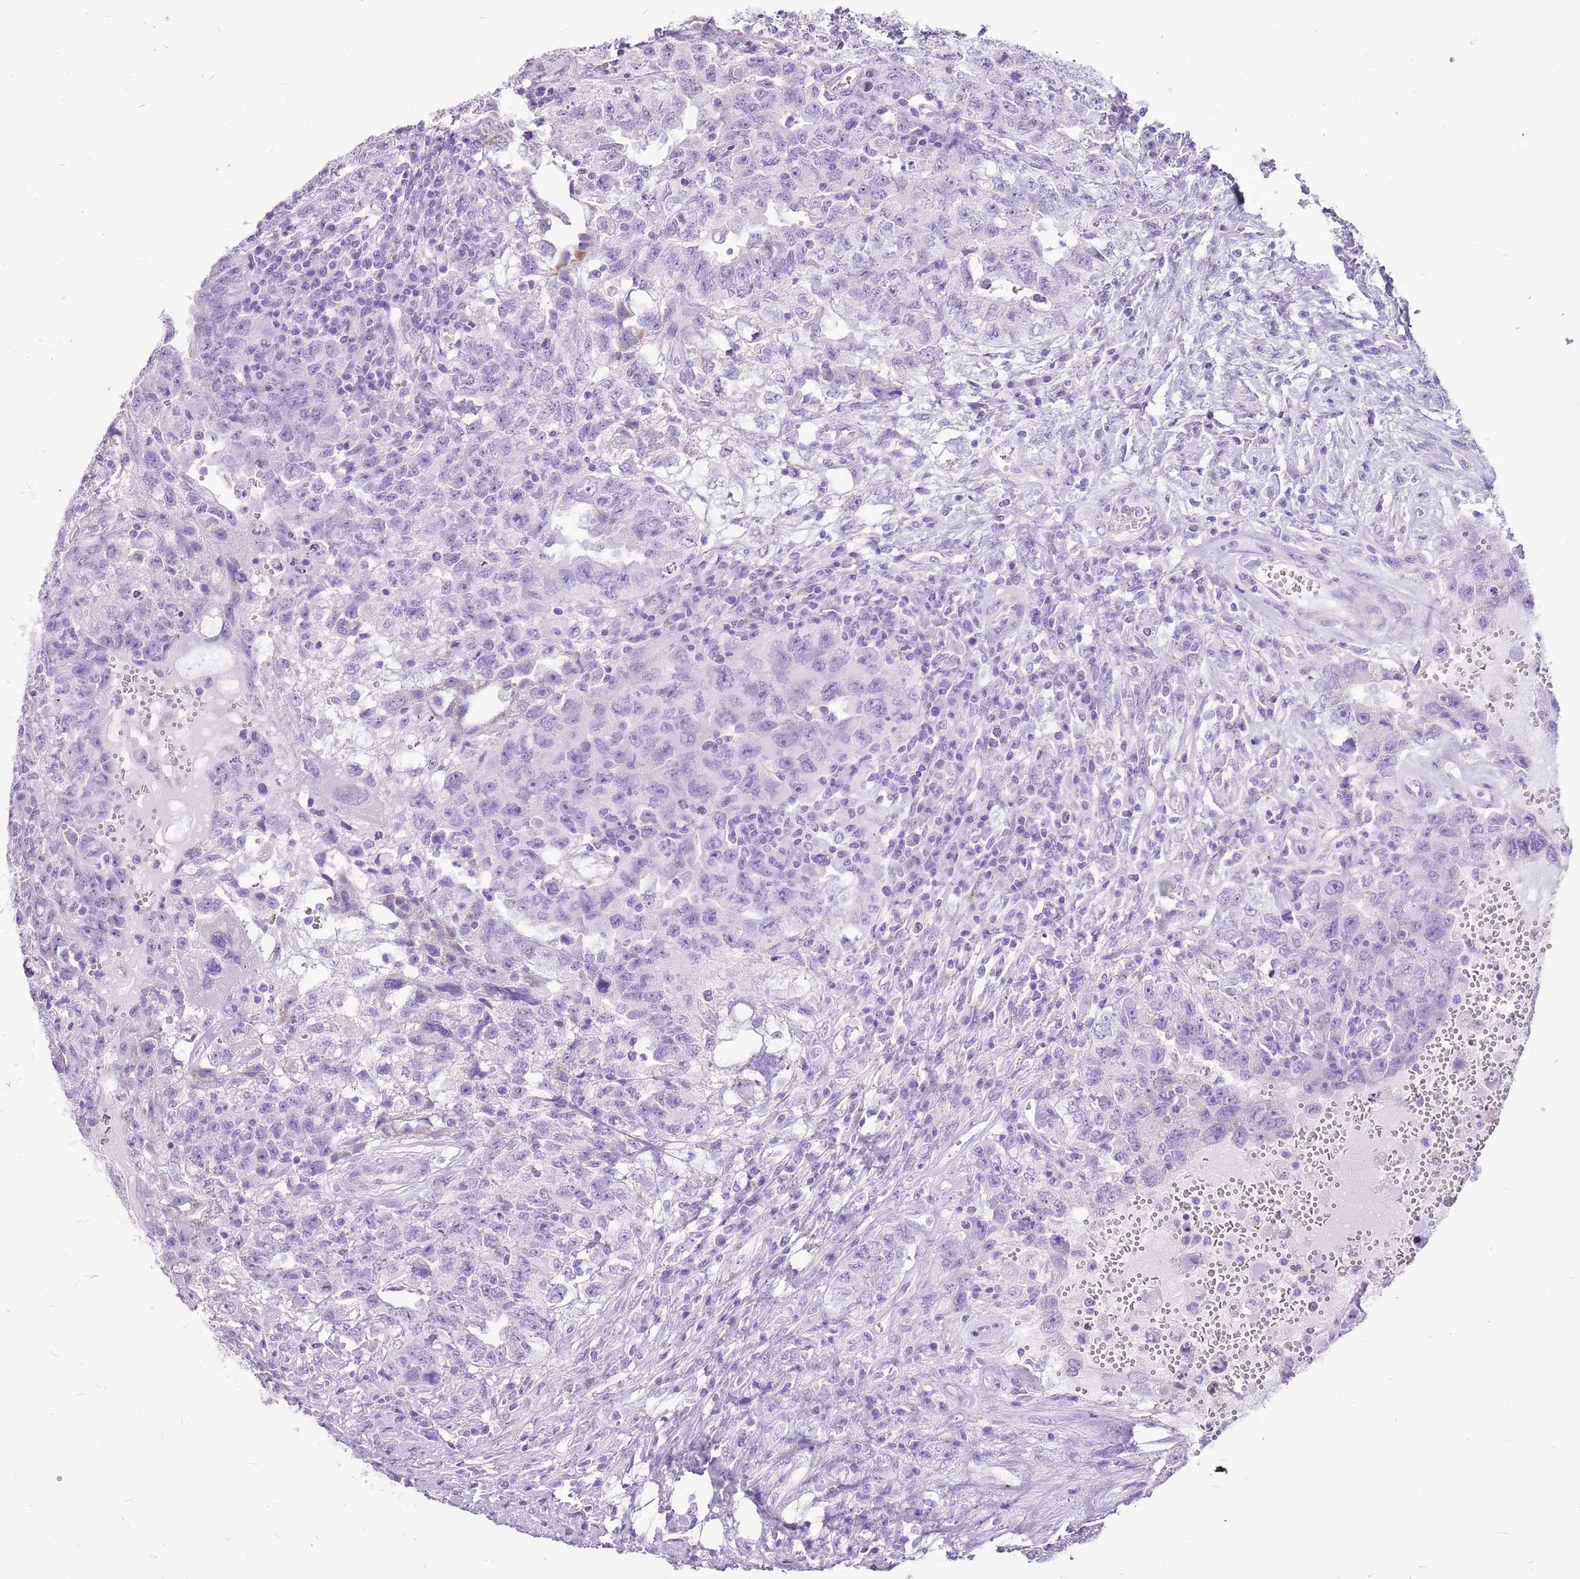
{"staining": {"intensity": "negative", "quantity": "none", "location": "none"}, "tissue": "testis cancer", "cell_type": "Tumor cells", "image_type": "cancer", "snomed": [{"axis": "morphology", "description": "Carcinoma, Embryonal, NOS"}, {"axis": "topography", "description": "Testis"}], "caption": "The histopathology image reveals no staining of tumor cells in embryonal carcinoma (testis).", "gene": "ACSS3", "patient": {"sex": "male", "age": 26}}